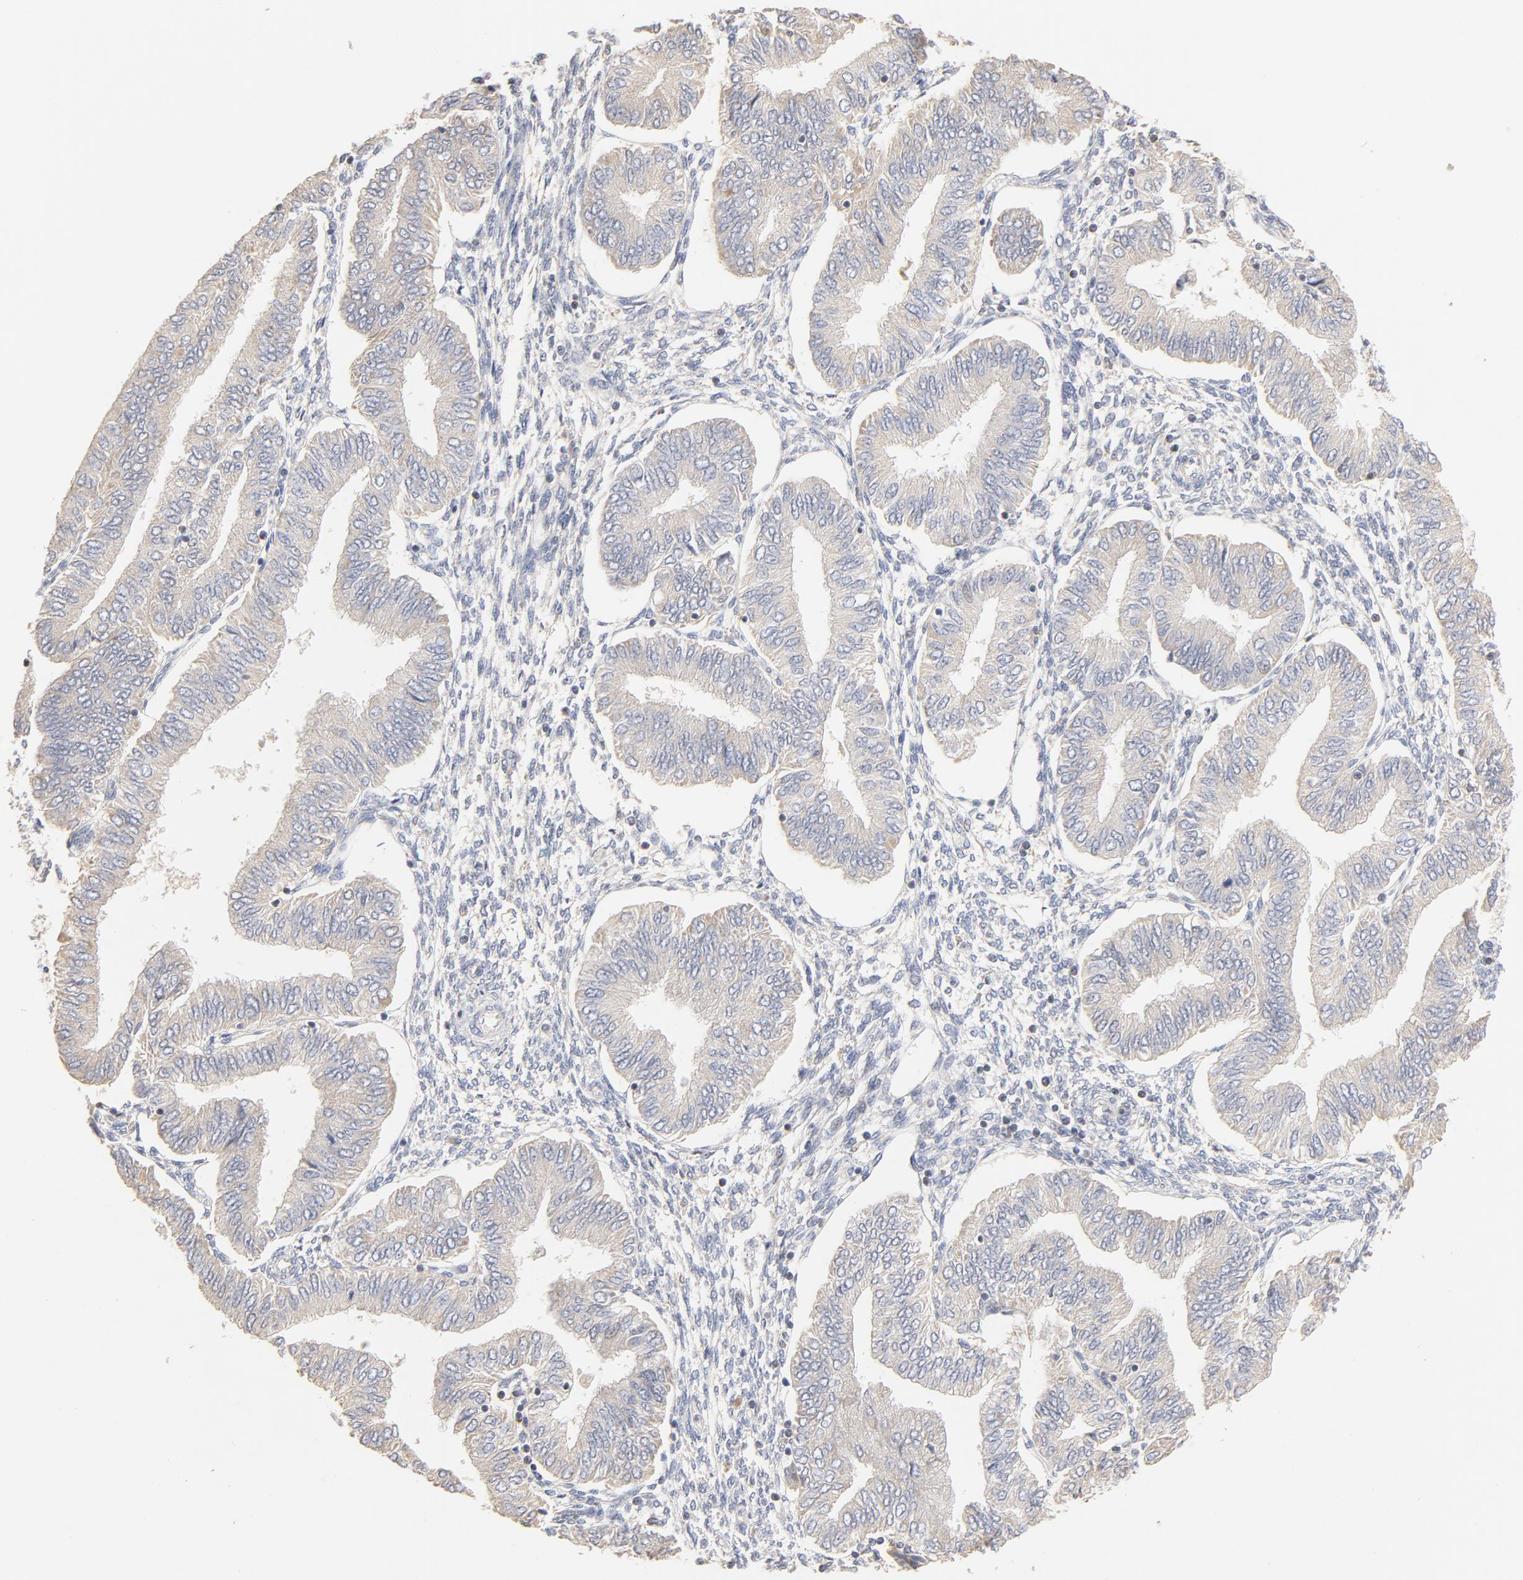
{"staining": {"intensity": "negative", "quantity": "none", "location": "none"}, "tissue": "endometrial cancer", "cell_type": "Tumor cells", "image_type": "cancer", "snomed": [{"axis": "morphology", "description": "Adenocarcinoma, NOS"}, {"axis": "topography", "description": "Endometrium"}], "caption": "Protein analysis of endometrial cancer shows no significant staining in tumor cells.", "gene": "FCGBP", "patient": {"sex": "female", "age": 51}}